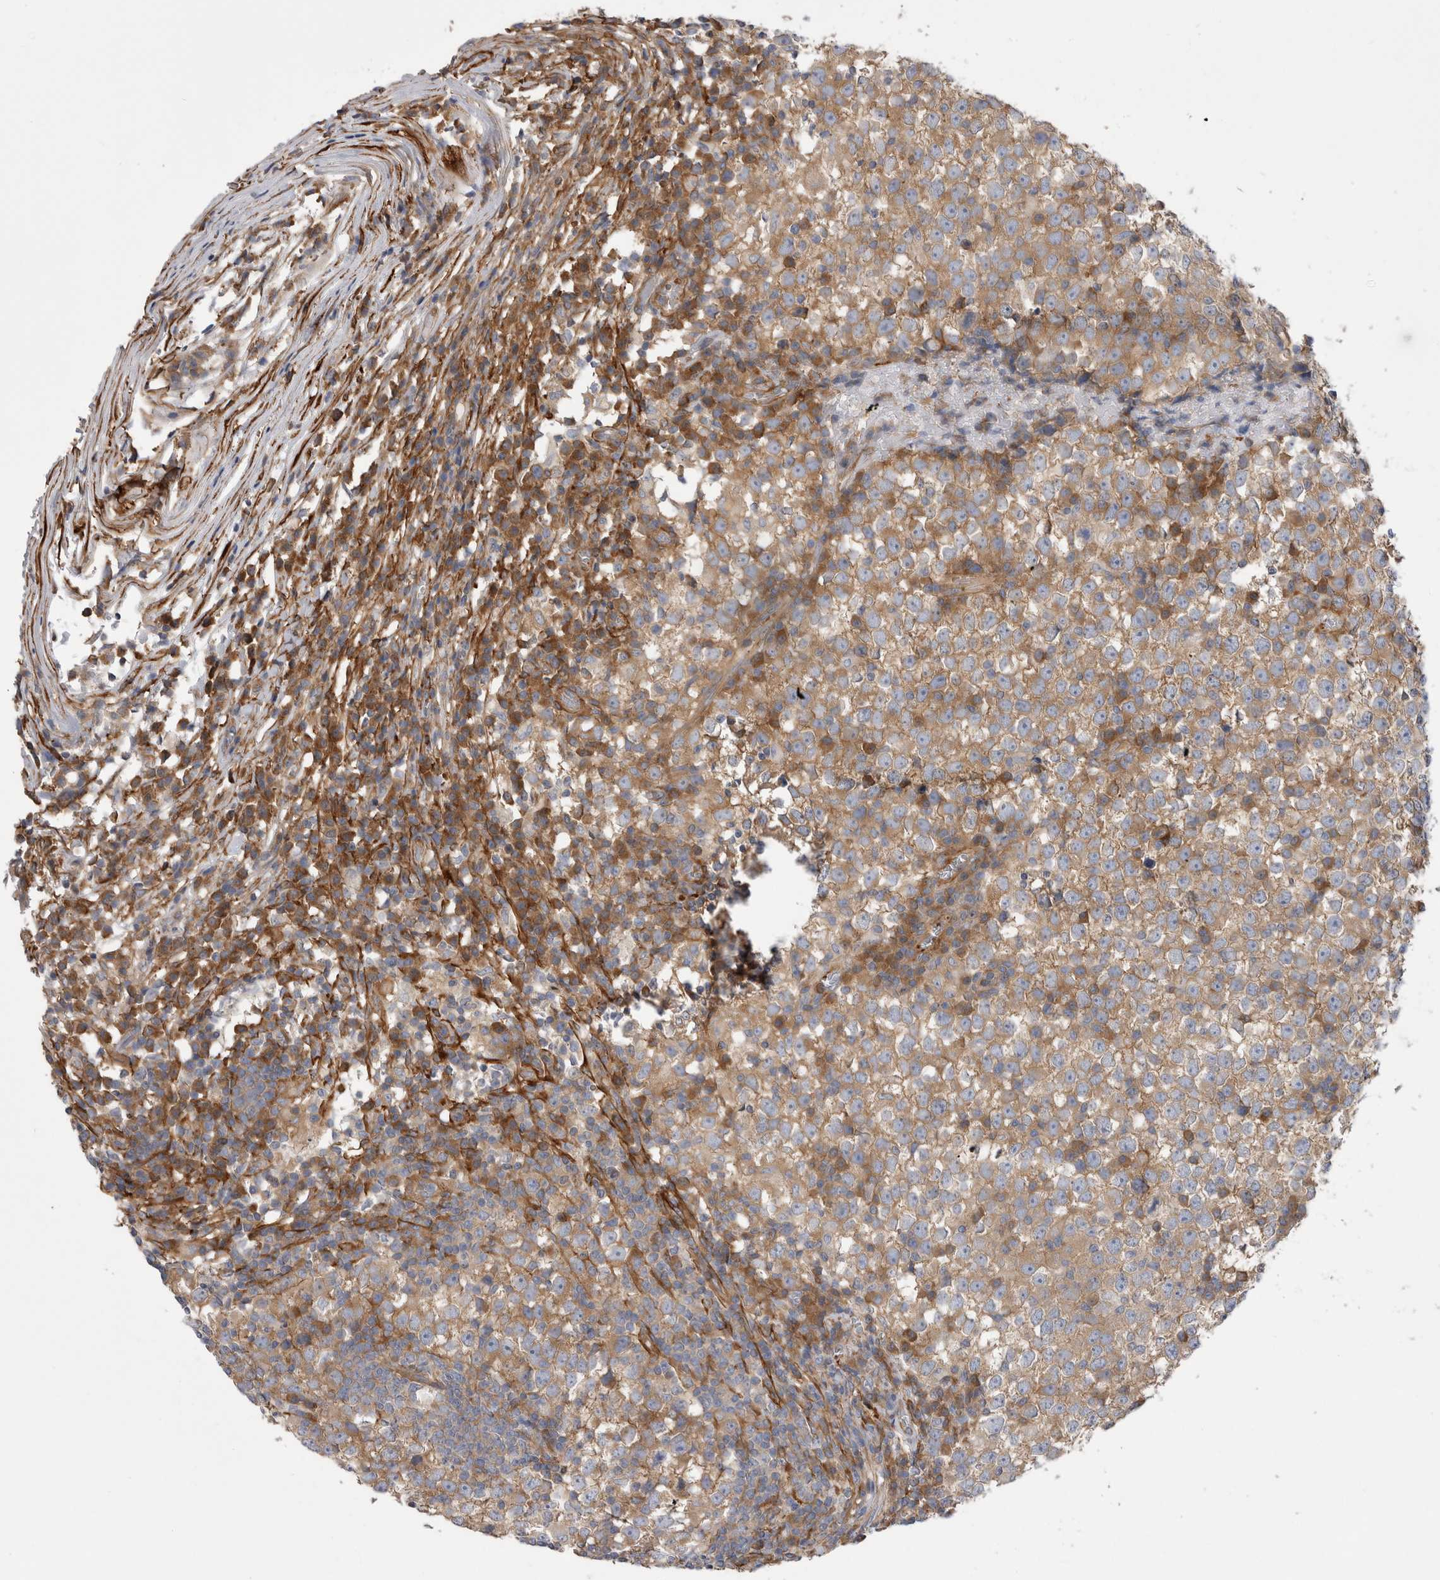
{"staining": {"intensity": "weak", "quantity": ">75%", "location": "cytoplasmic/membranous"}, "tissue": "testis cancer", "cell_type": "Tumor cells", "image_type": "cancer", "snomed": [{"axis": "morphology", "description": "Seminoma, NOS"}, {"axis": "topography", "description": "Testis"}], "caption": "Brown immunohistochemical staining in human testis cancer shows weak cytoplasmic/membranous staining in approximately >75% of tumor cells.", "gene": "EPRS1", "patient": {"sex": "male", "age": 65}}